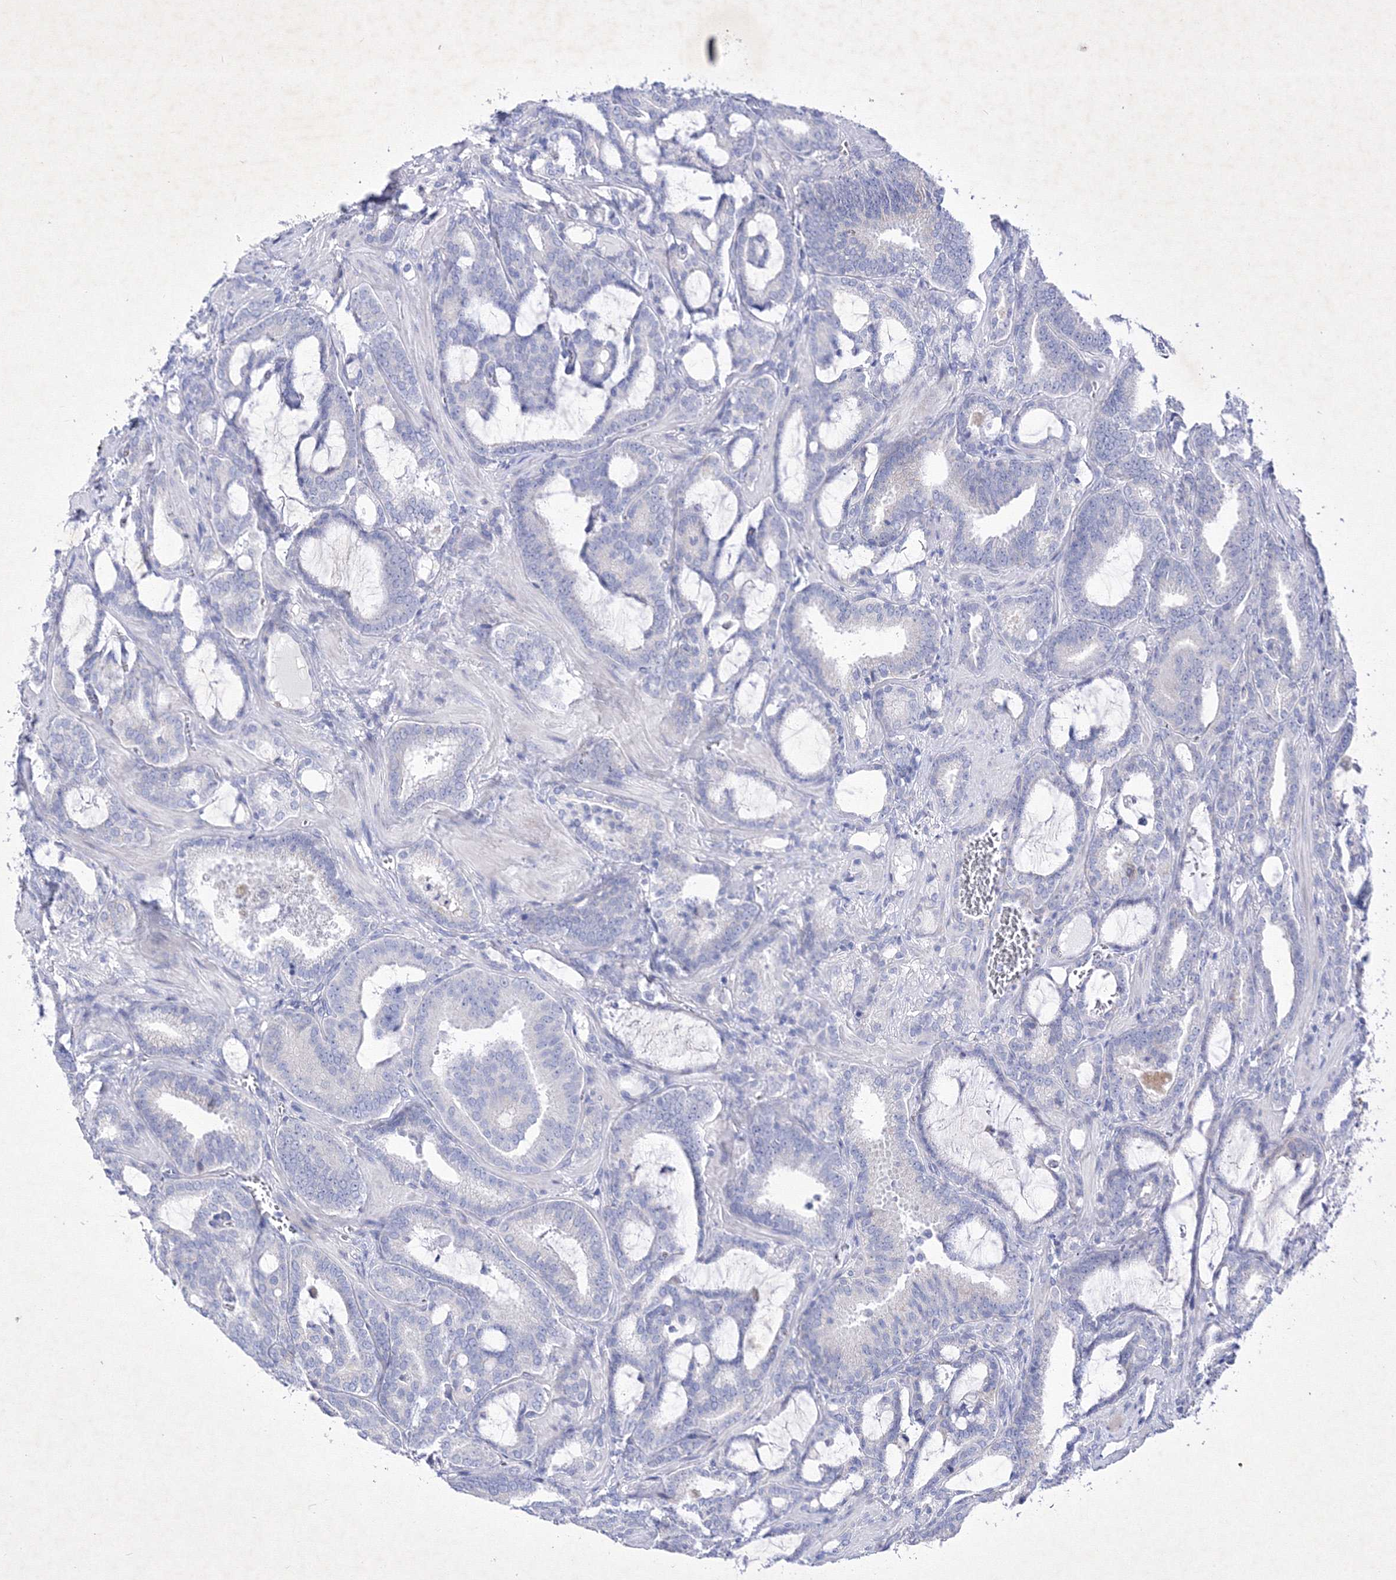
{"staining": {"intensity": "negative", "quantity": "none", "location": "none"}, "tissue": "prostate cancer", "cell_type": "Tumor cells", "image_type": "cancer", "snomed": [{"axis": "morphology", "description": "Adenocarcinoma, High grade"}, {"axis": "topography", "description": "Prostate and seminal vesicle, NOS"}], "caption": "This is an IHC histopathology image of prostate cancer. There is no positivity in tumor cells.", "gene": "GPN1", "patient": {"sex": "male", "age": 67}}